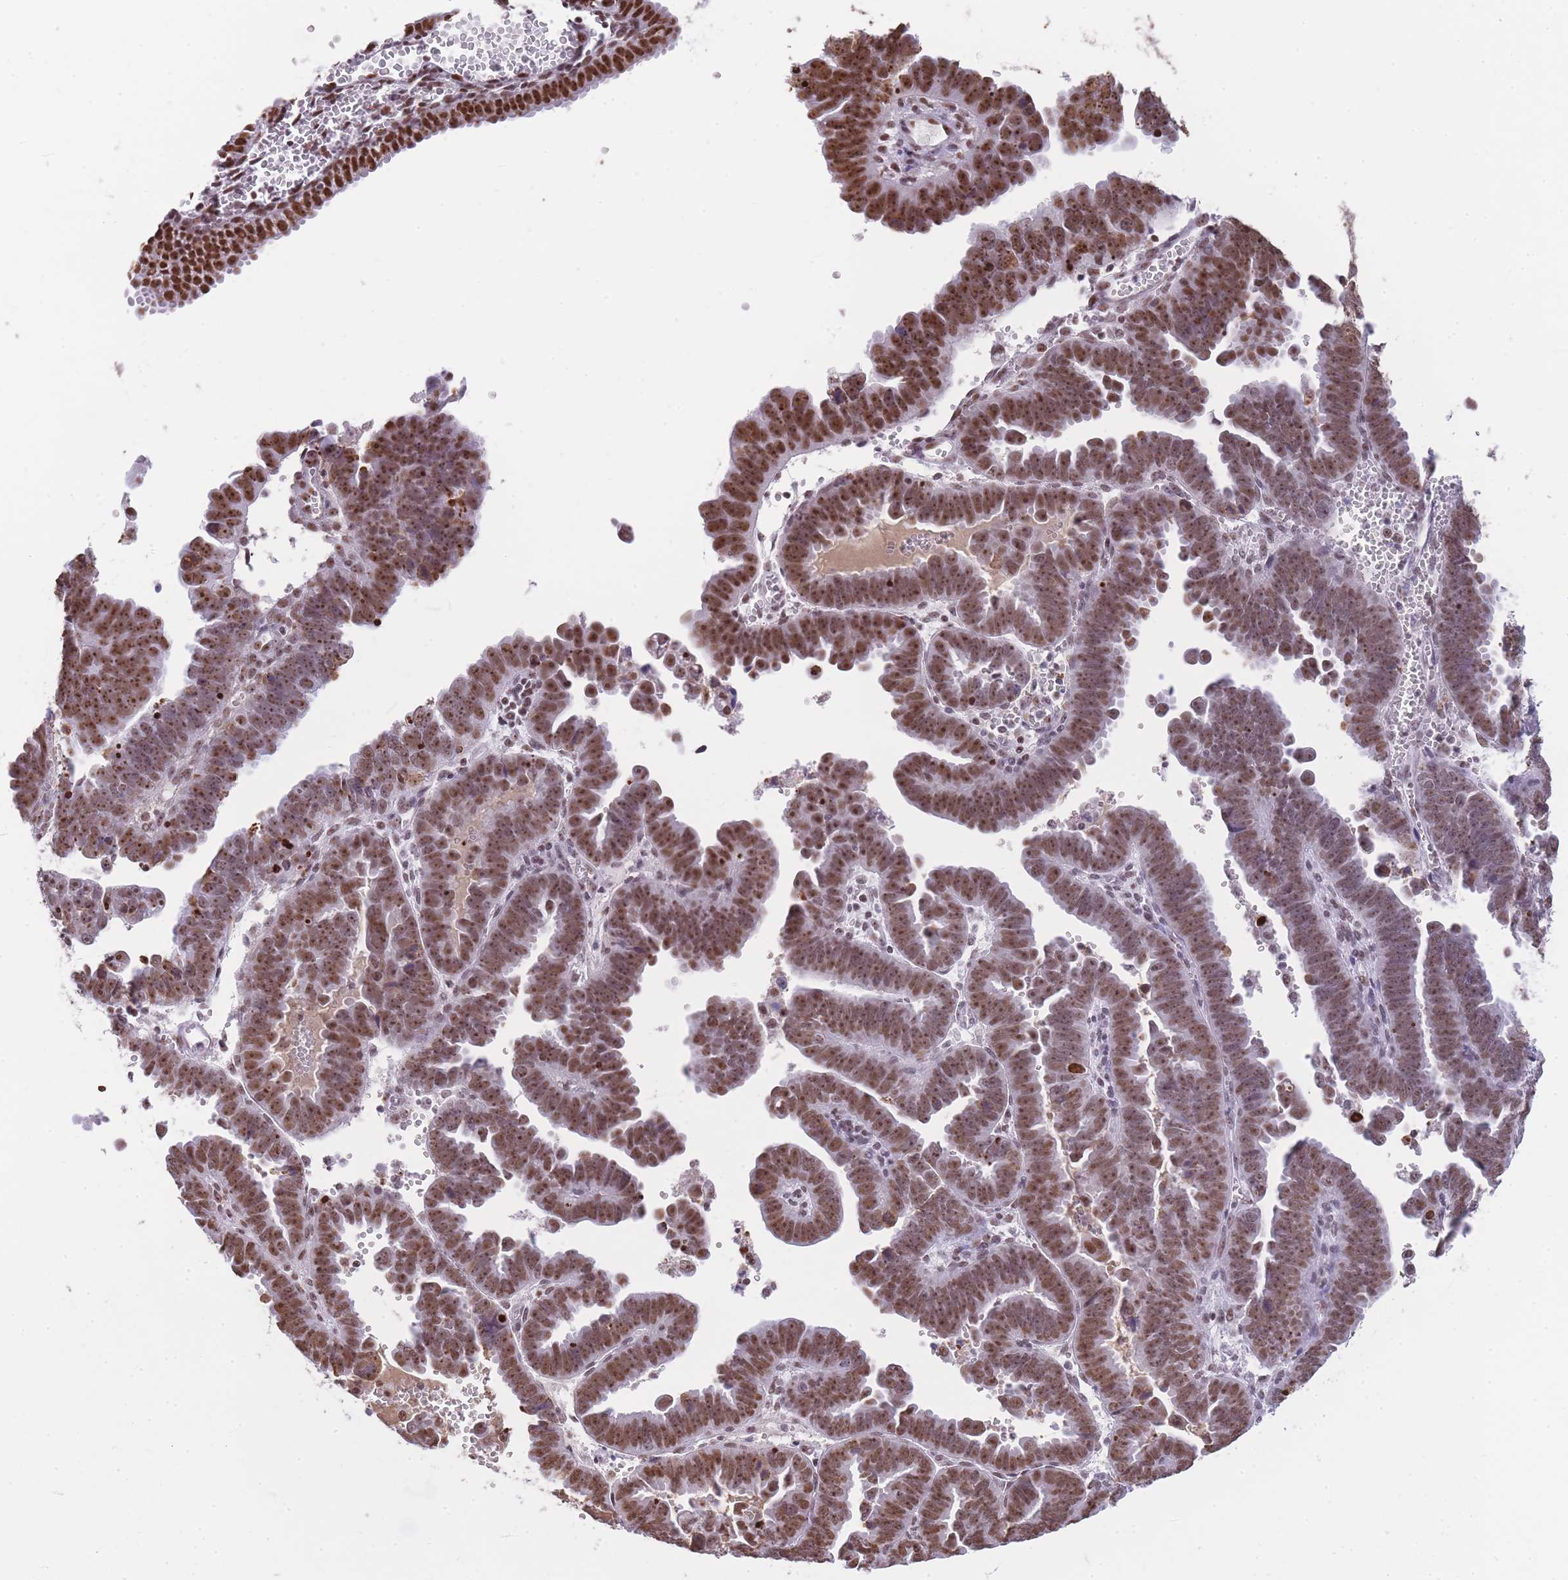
{"staining": {"intensity": "strong", "quantity": ">75%", "location": "nuclear"}, "tissue": "endometrial cancer", "cell_type": "Tumor cells", "image_type": "cancer", "snomed": [{"axis": "morphology", "description": "Adenocarcinoma, NOS"}, {"axis": "topography", "description": "Endometrium"}], "caption": "The micrograph reveals staining of adenocarcinoma (endometrial), revealing strong nuclear protein staining (brown color) within tumor cells.", "gene": "EVC2", "patient": {"sex": "female", "age": 75}}